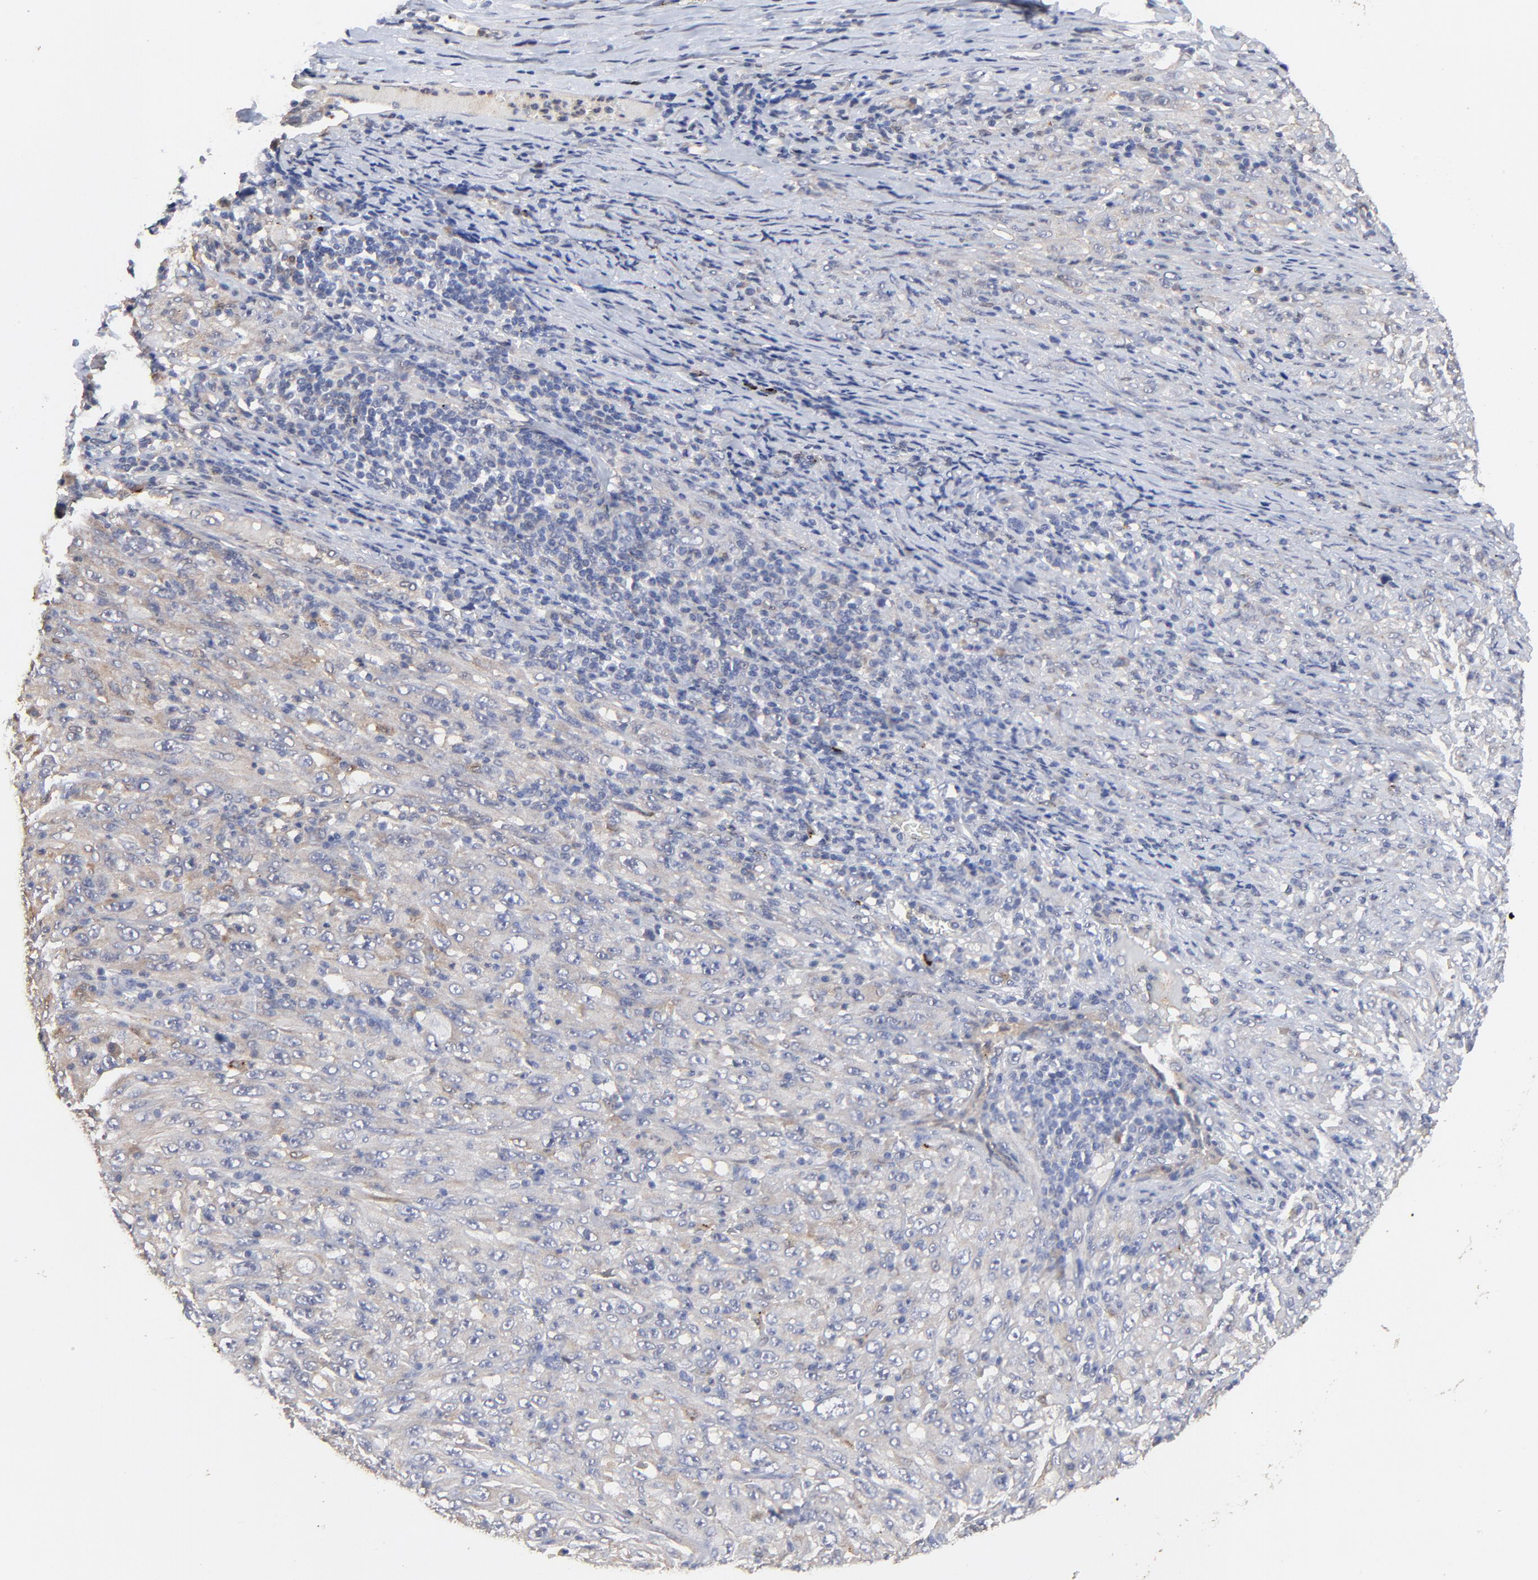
{"staining": {"intensity": "weak", "quantity": ">75%", "location": "cytoplasmic/membranous"}, "tissue": "melanoma", "cell_type": "Tumor cells", "image_type": "cancer", "snomed": [{"axis": "morphology", "description": "Malignant melanoma, Metastatic site"}, {"axis": "topography", "description": "Skin"}], "caption": "Human malignant melanoma (metastatic site) stained for a protein (brown) shows weak cytoplasmic/membranous positive expression in about >75% of tumor cells.", "gene": "LGALS3", "patient": {"sex": "female", "age": 56}}